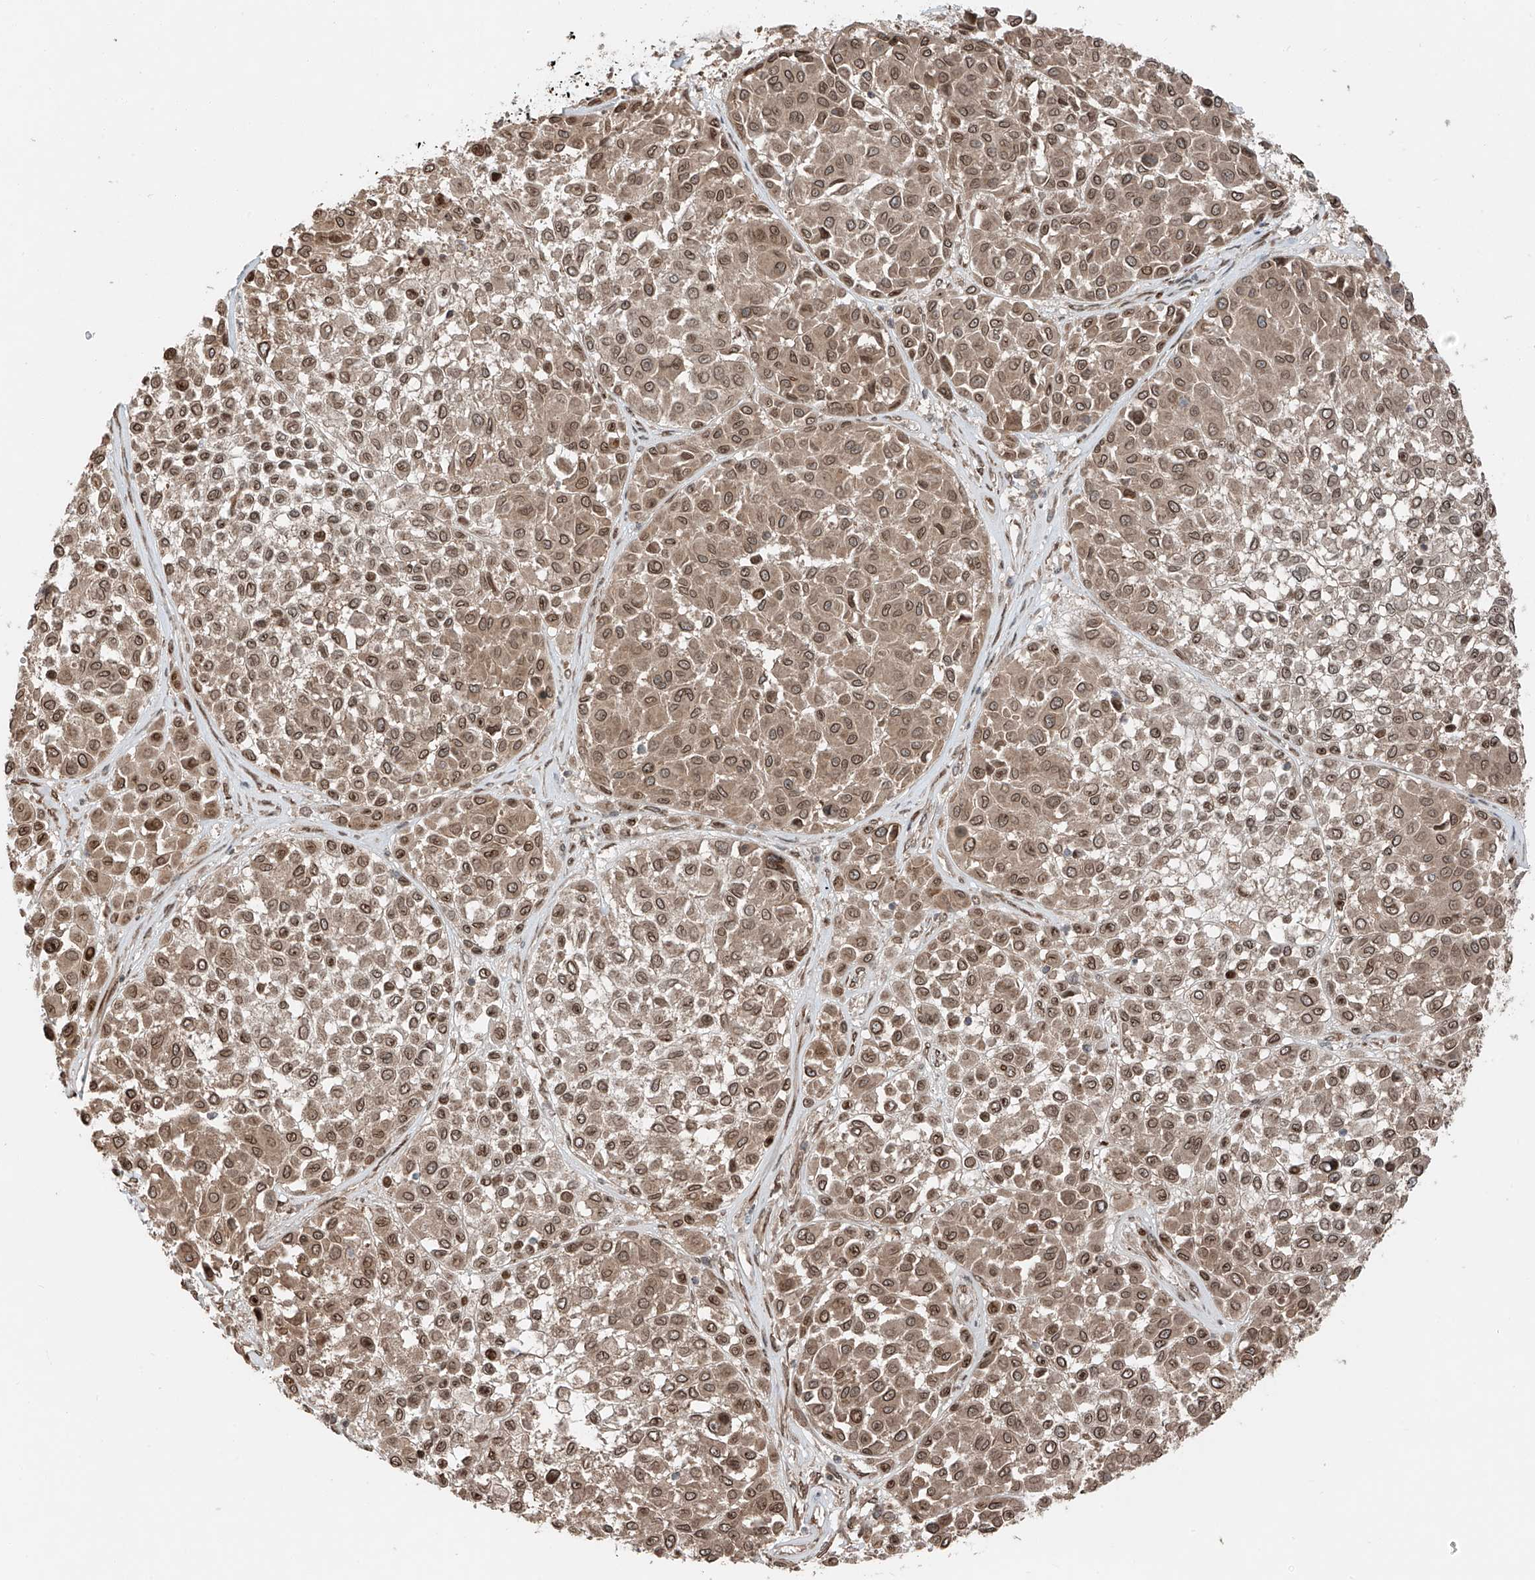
{"staining": {"intensity": "moderate", "quantity": ">75%", "location": "cytoplasmic/membranous,nuclear"}, "tissue": "melanoma", "cell_type": "Tumor cells", "image_type": "cancer", "snomed": [{"axis": "morphology", "description": "Malignant melanoma, Metastatic site"}, {"axis": "topography", "description": "Soft tissue"}], "caption": "Immunohistochemistry micrograph of human melanoma stained for a protein (brown), which displays medium levels of moderate cytoplasmic/membranous and nuclear positivity in about >75% of tumor cells.", "gene": "CEP162", "patient": {"sex": "male", "age": 41}}